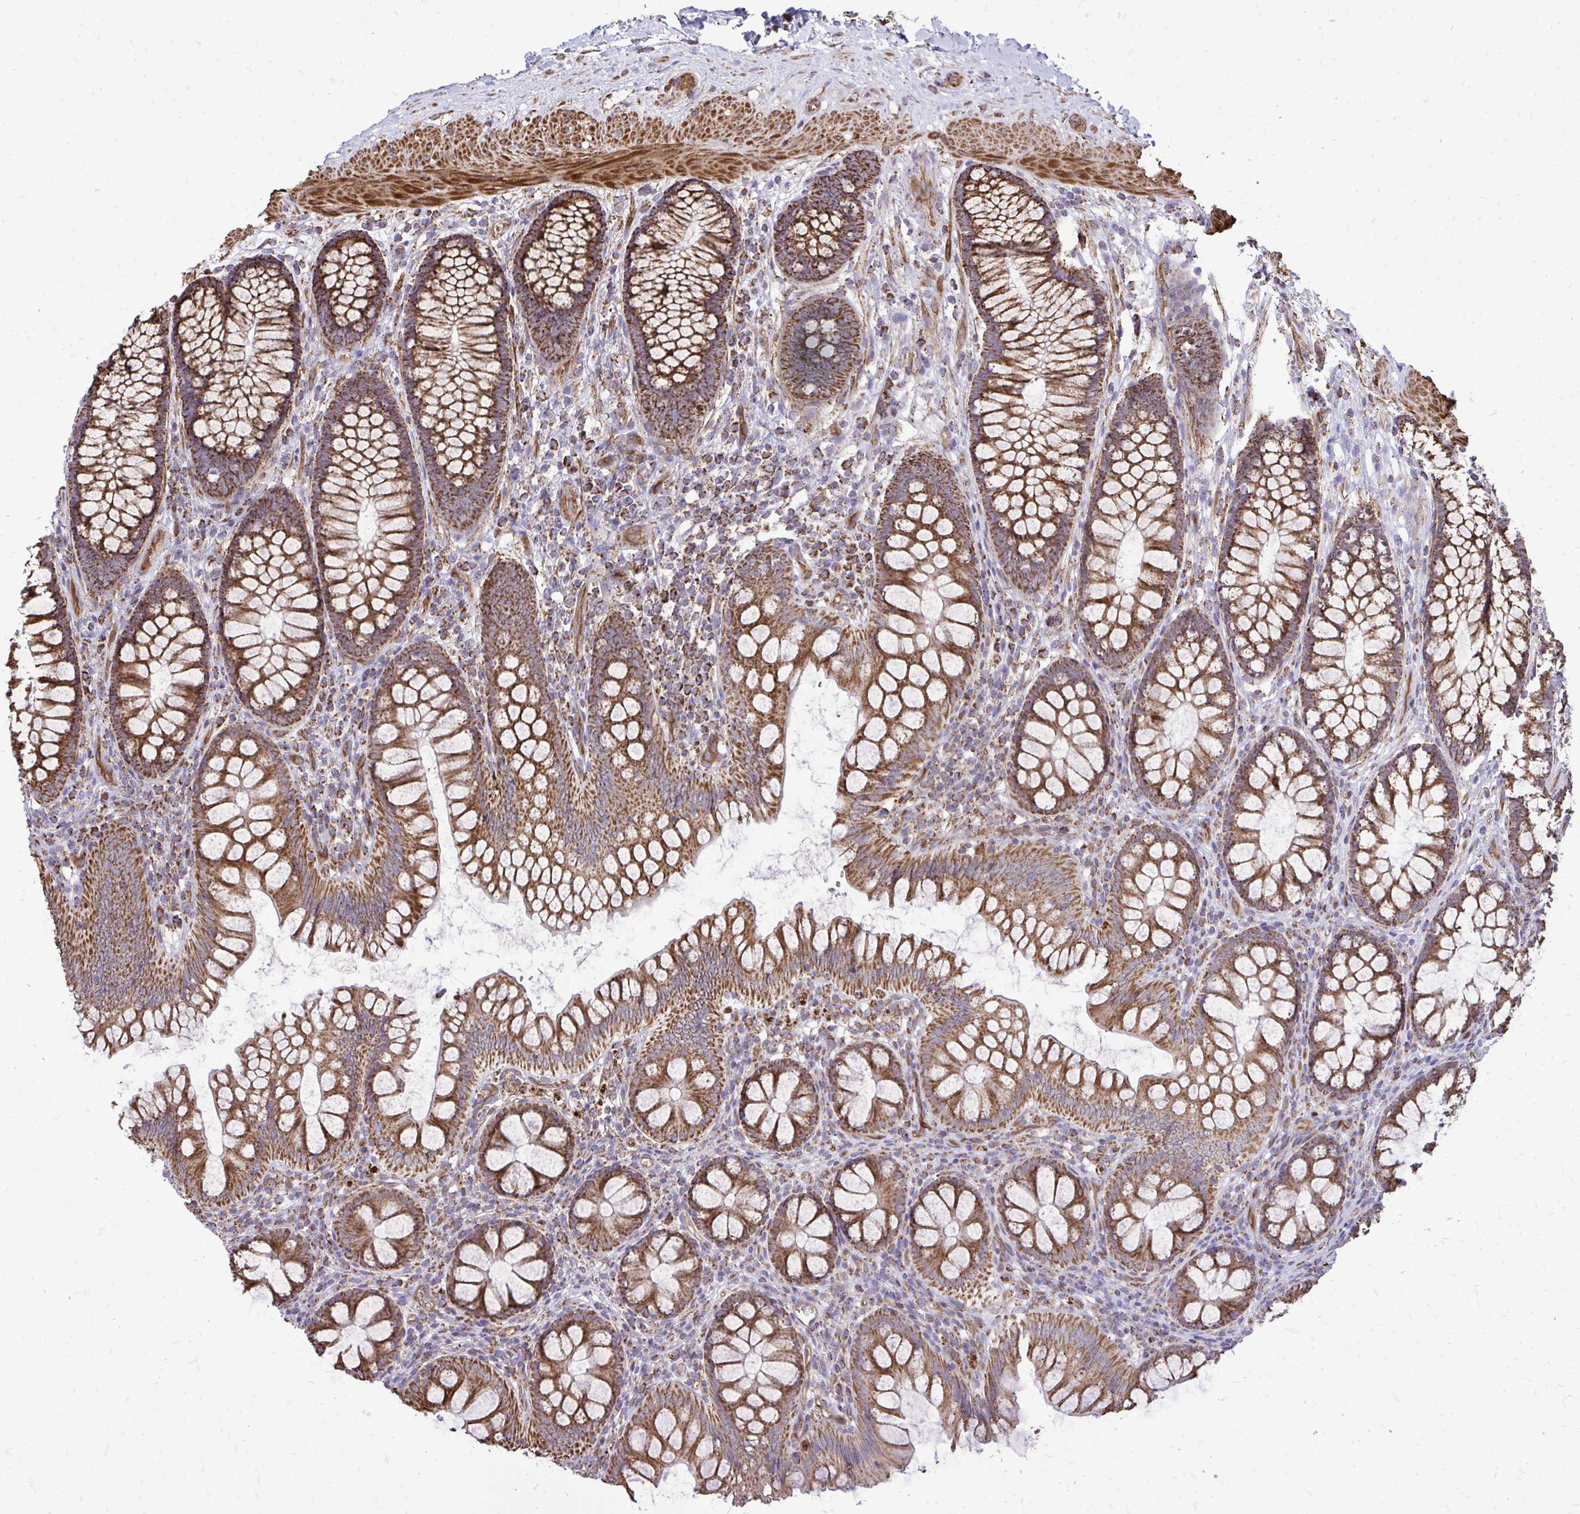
{"staining": {"intensity": "moderate", "quantity": ">75%", "location": "cytoplasmic/membranous"}, "tissue": "colon", "cell_type": "Endothelial cells", "image_type": "normal", "snomed": [{"axis": "morphology", "description": "Normal tissue, NOS"}, {"axis": "morphology", "description": "Adenoma, NOS"}, {"axis": "topography", "description": "Soft tissue"}, {"axis": "topography", "description": "Colon"}], "caption": "Protein expression analysis of normal human colon reveals moderate cytoplasmic/membranous positivity in about >75% of endothelial cells. (DAB (3,3'-diaminobenzidine) = brown stain, brightfield microscopy at high magnification).", "gene": "UBE2C", "patient": {"sex": "male", "age": 47}}